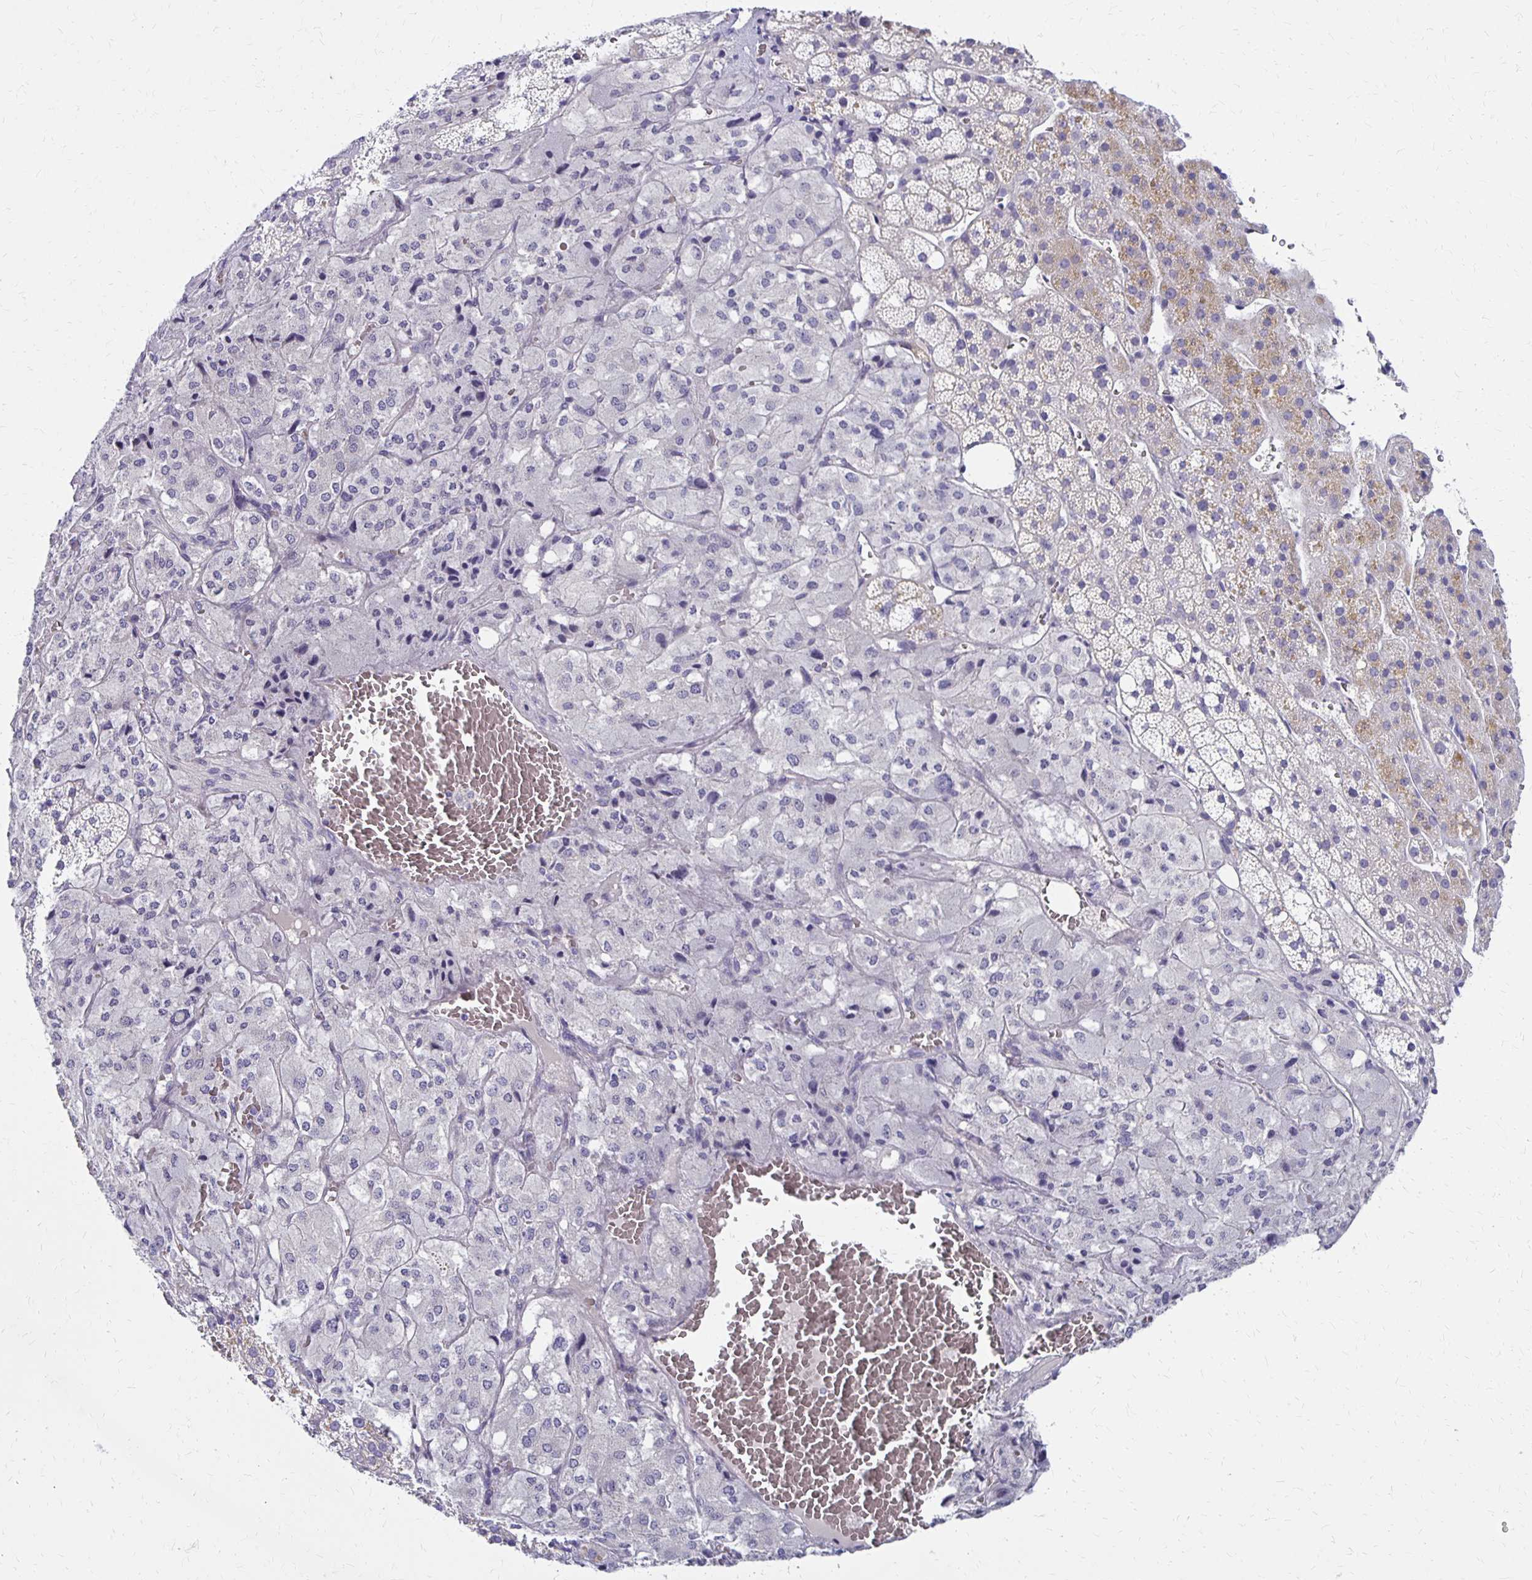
{"staining": {"intensity": "weak", "quantity": "<25%", "location": "cytoplasmic/membranous"}, "tissue": "adrenal gland", "cell_type": "Glandular cells", "image_type": "normal", "snomed": [{"axis": "morphology", "description": "Normal tissue, NOS"}, {"axis": "topography", "description": "Adrenal gland"}], "caption": "Immunohistochemical staining of normal human adrenal gland demonstrates no significant positivity in glandular cells.", "gene": "FNTB", "patient": {"sex": "male", "age": 53}}